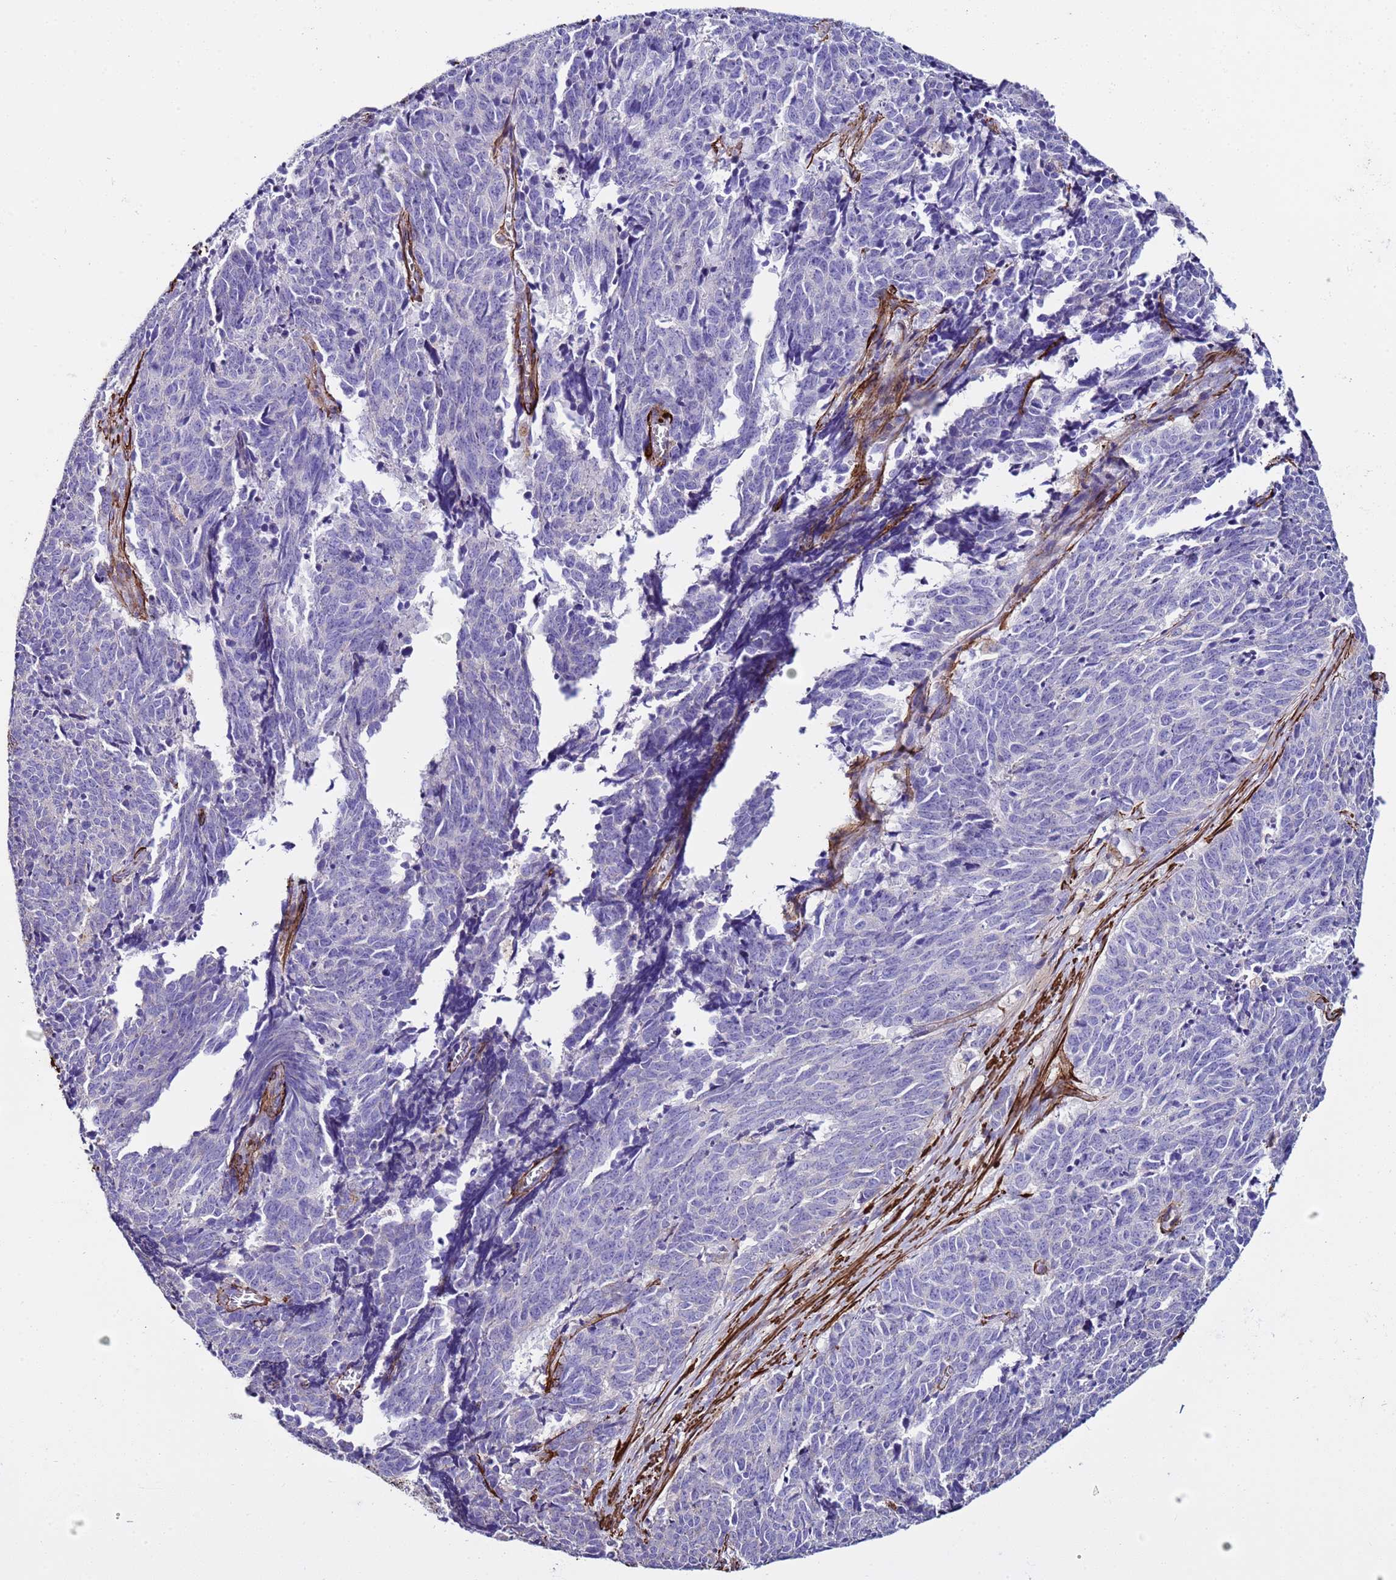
{"staining": {"intensity": "negative", "quantity": "none", "location": "none"}, "tissue": "cervical cancer", "cell_type": "Tumor cells", "image_type": "cancer", "snomed": [{"axis": "morphology", "description": "Squamous cell carcinoma, NOS"}, {"axis": "topography", "description": "Cervix"}], "caption": "A micrograph of human cervical squamous cell carcinoma is negative for staining in tumor cells.", "gene": "RABL2B", "patient": {"sex": "female", "age": 29}}